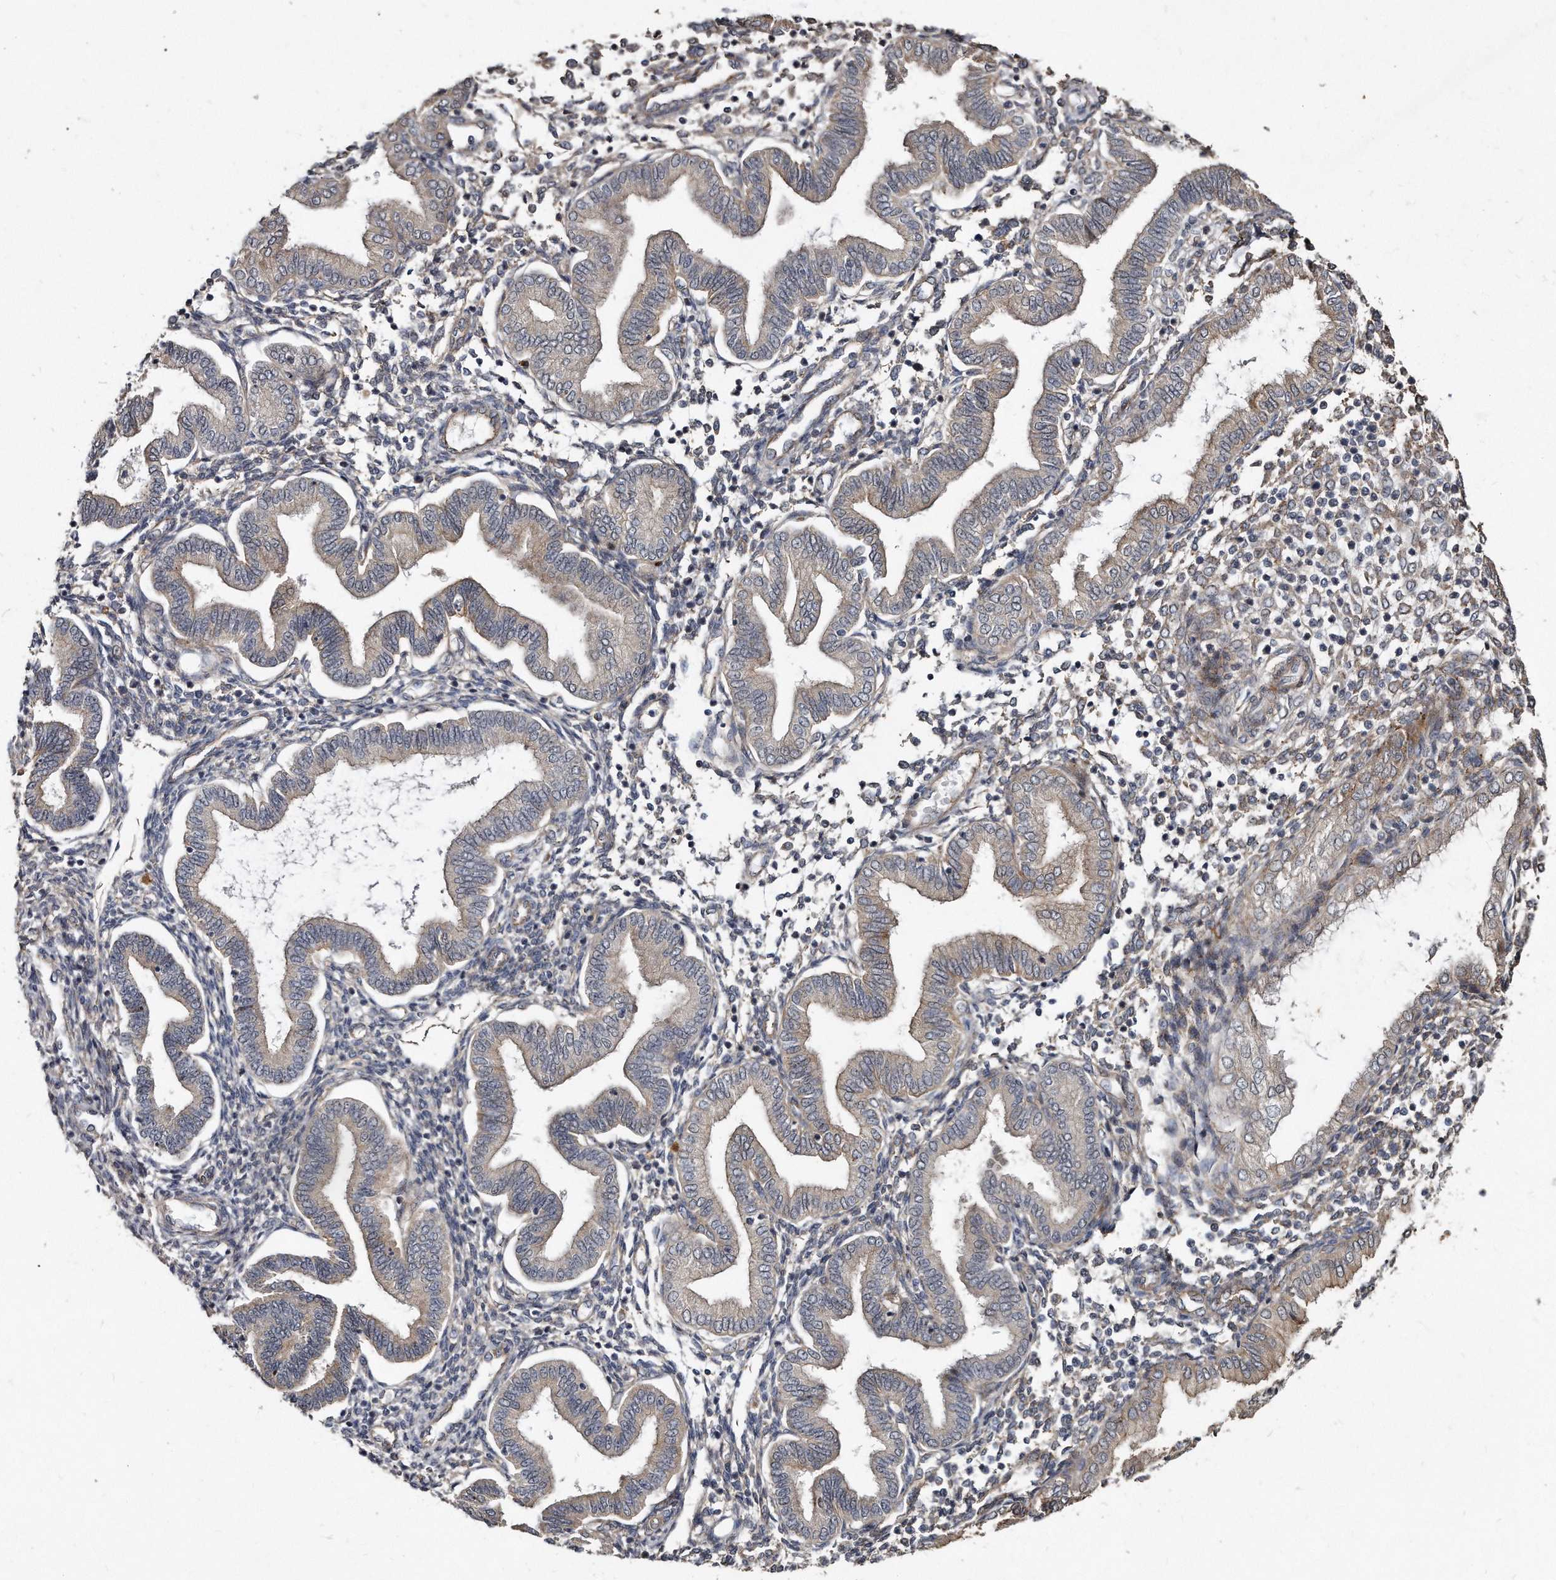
{"staining": {"intensity": "negative", "quantity": "none", "location": "none"}, "tissue": "endometrium", "cell_type": "Cells in endometrial stroma", "image_type": "normal", "snomed": [{"axis": "morphology", "description": "Normal tissue, NOS"}, {"axis": "topography", "description": "Endometrium"}], "caption": "High magnification brightfield microscopy of normal endometrium stained with DAB (3,3'-diaminobenzidine) (brown) and counterstained with hematoxylin (blue): cells in endometrial stroma show no significant positivity.", "gene": "KLHDC3", "patient": {"sex": "female", "age": 53}}